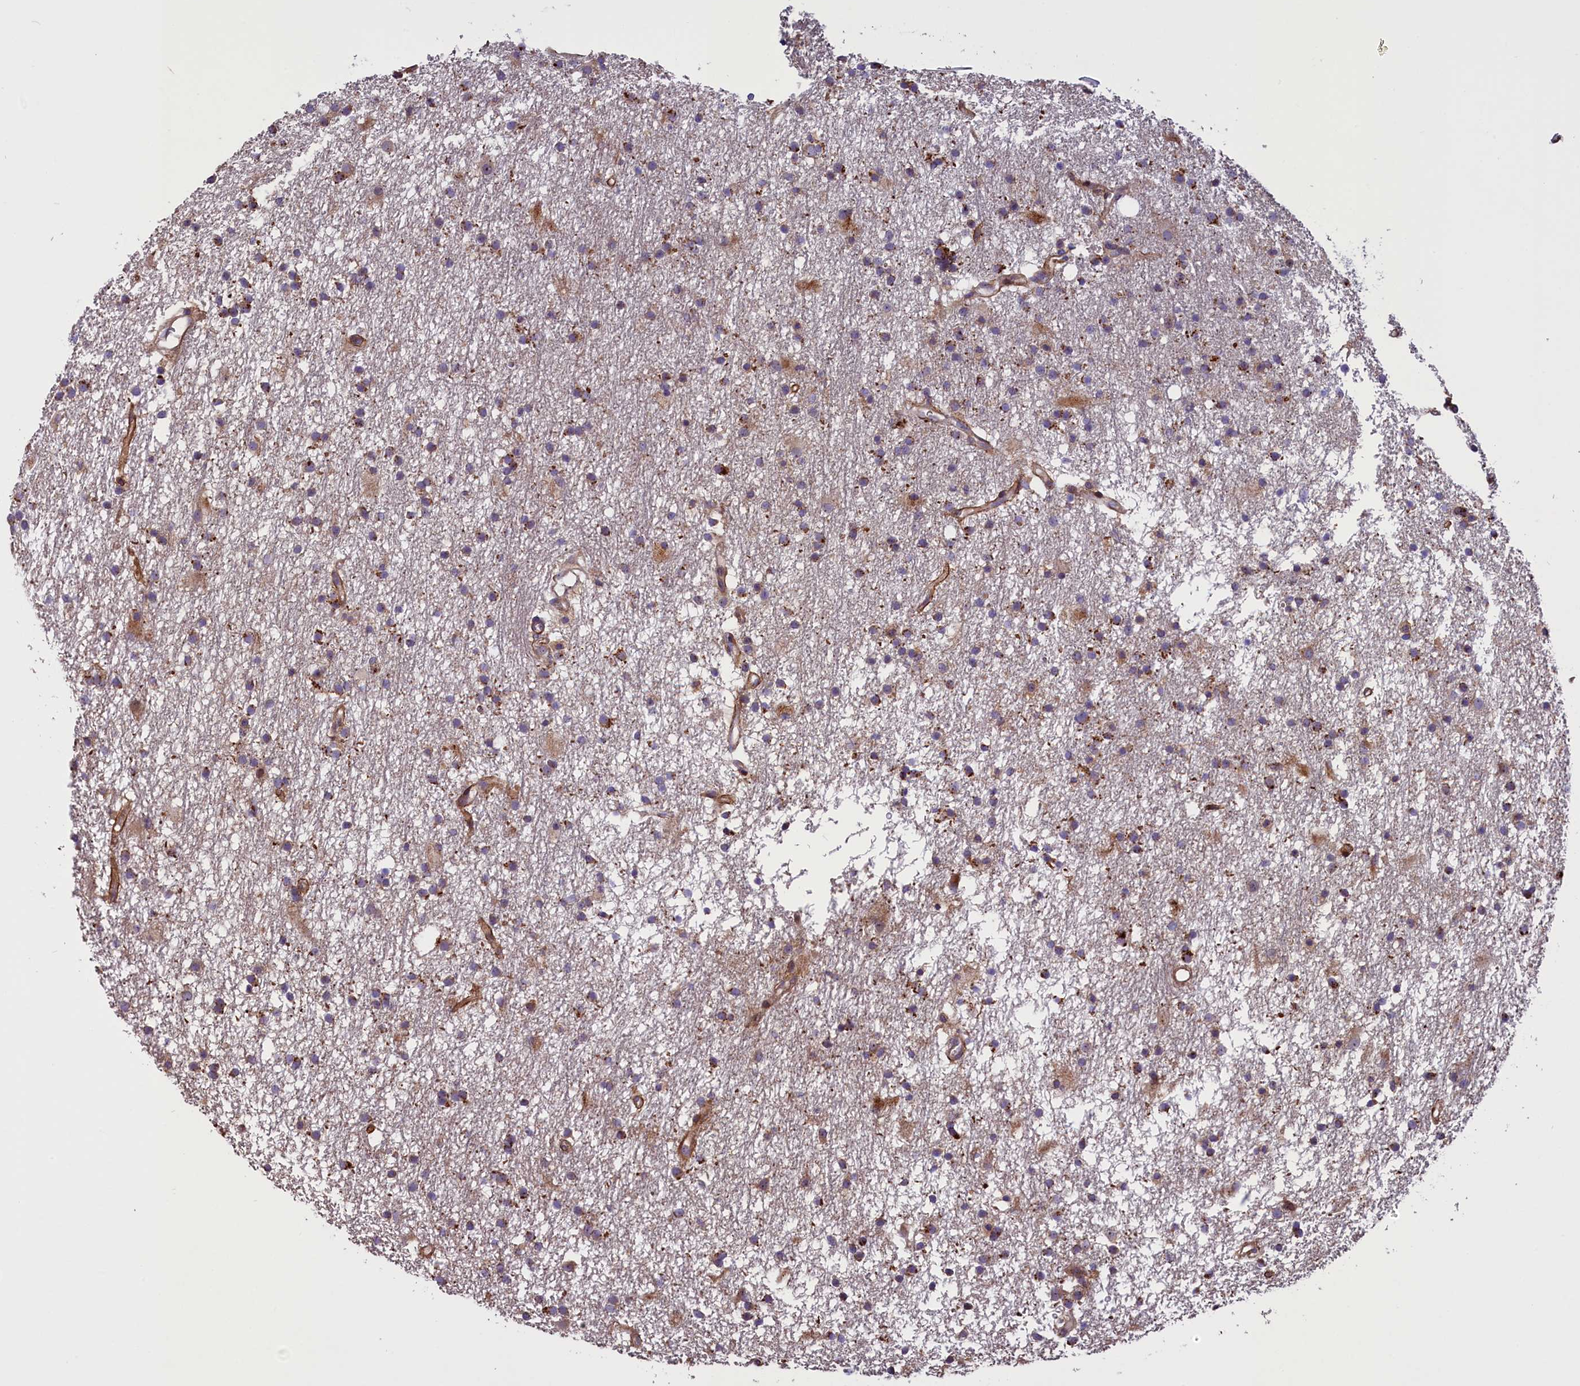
{"staining": {"intensity": "negative", "quantity": "none", "location": "none"}, "tissue": "glioma", "cell_type": "Tumor cells", "image_type": "cancer", "snomed": [{"axis": "morphology", "description": "Glioma, malignant, High grade"}, {"axis": "topography", "description": "Brain"}], "caption": "Malignant glioma (high-grade) stained for a protein using immunohistochemistry reveals no positivity tumor cells.", "gene": "FRY", "patient": {"sex": "male", "age": 77}}